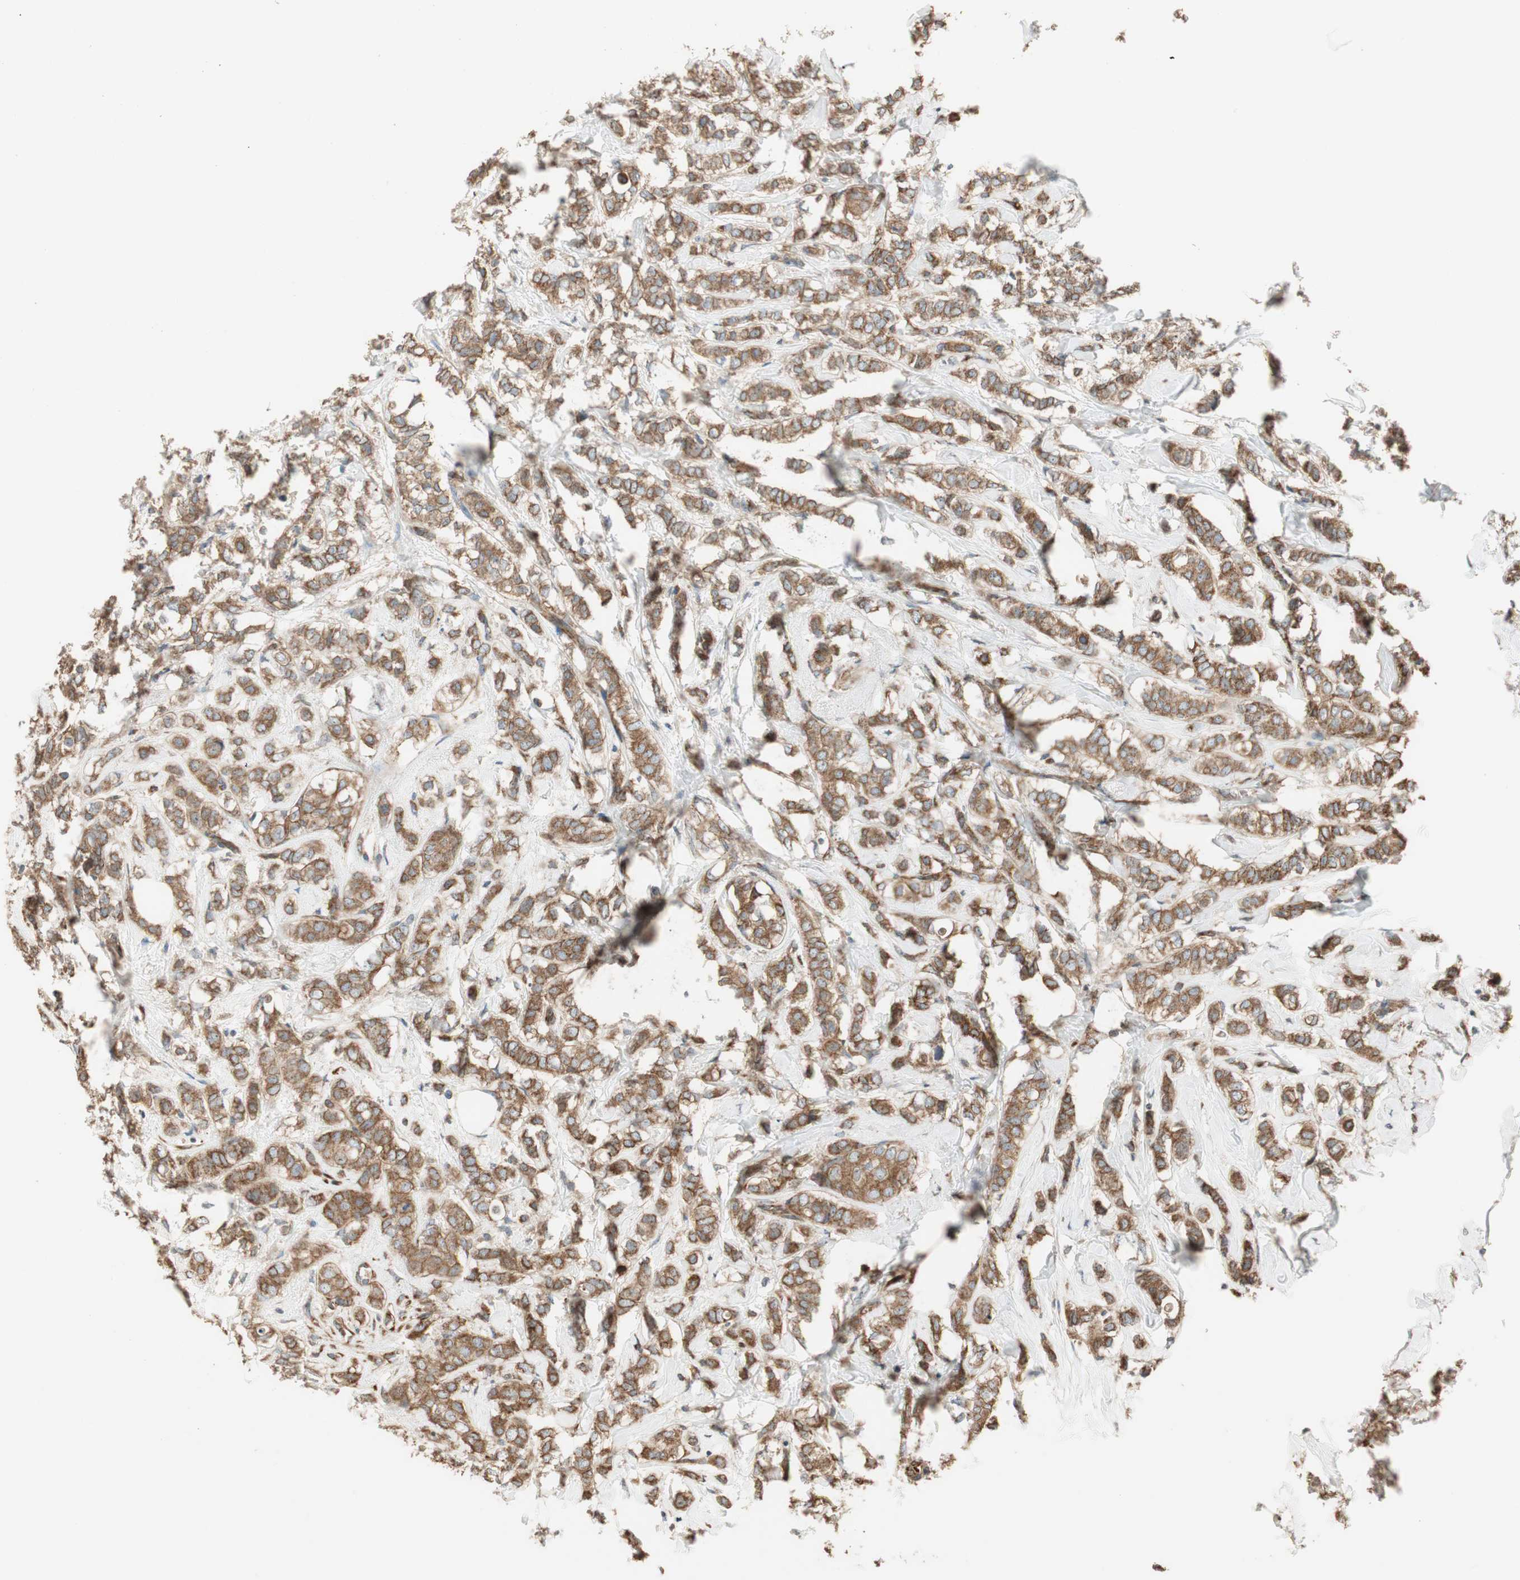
{"staining": {"intensity": "moderate", "quantity": ">75%", "location": "cytoplasmic/membranous"}, "tissue": "breast cancer", "cell_type": "Tumor cells", "image_type": "cancer", "snomed": [{"axis": "morphology", "description": "Lobular carcinoma"}, {"axis": "topography", "description": "Breast"}], "caption": "Protein staining of lobular carcinoma (breast) tissue exhibits moderate cytoplasmic/membranous positivity in about >75% of tumor cells.", "gene": "CTTNBP2NL", "patient": {"sex": "female", "age": 60}}